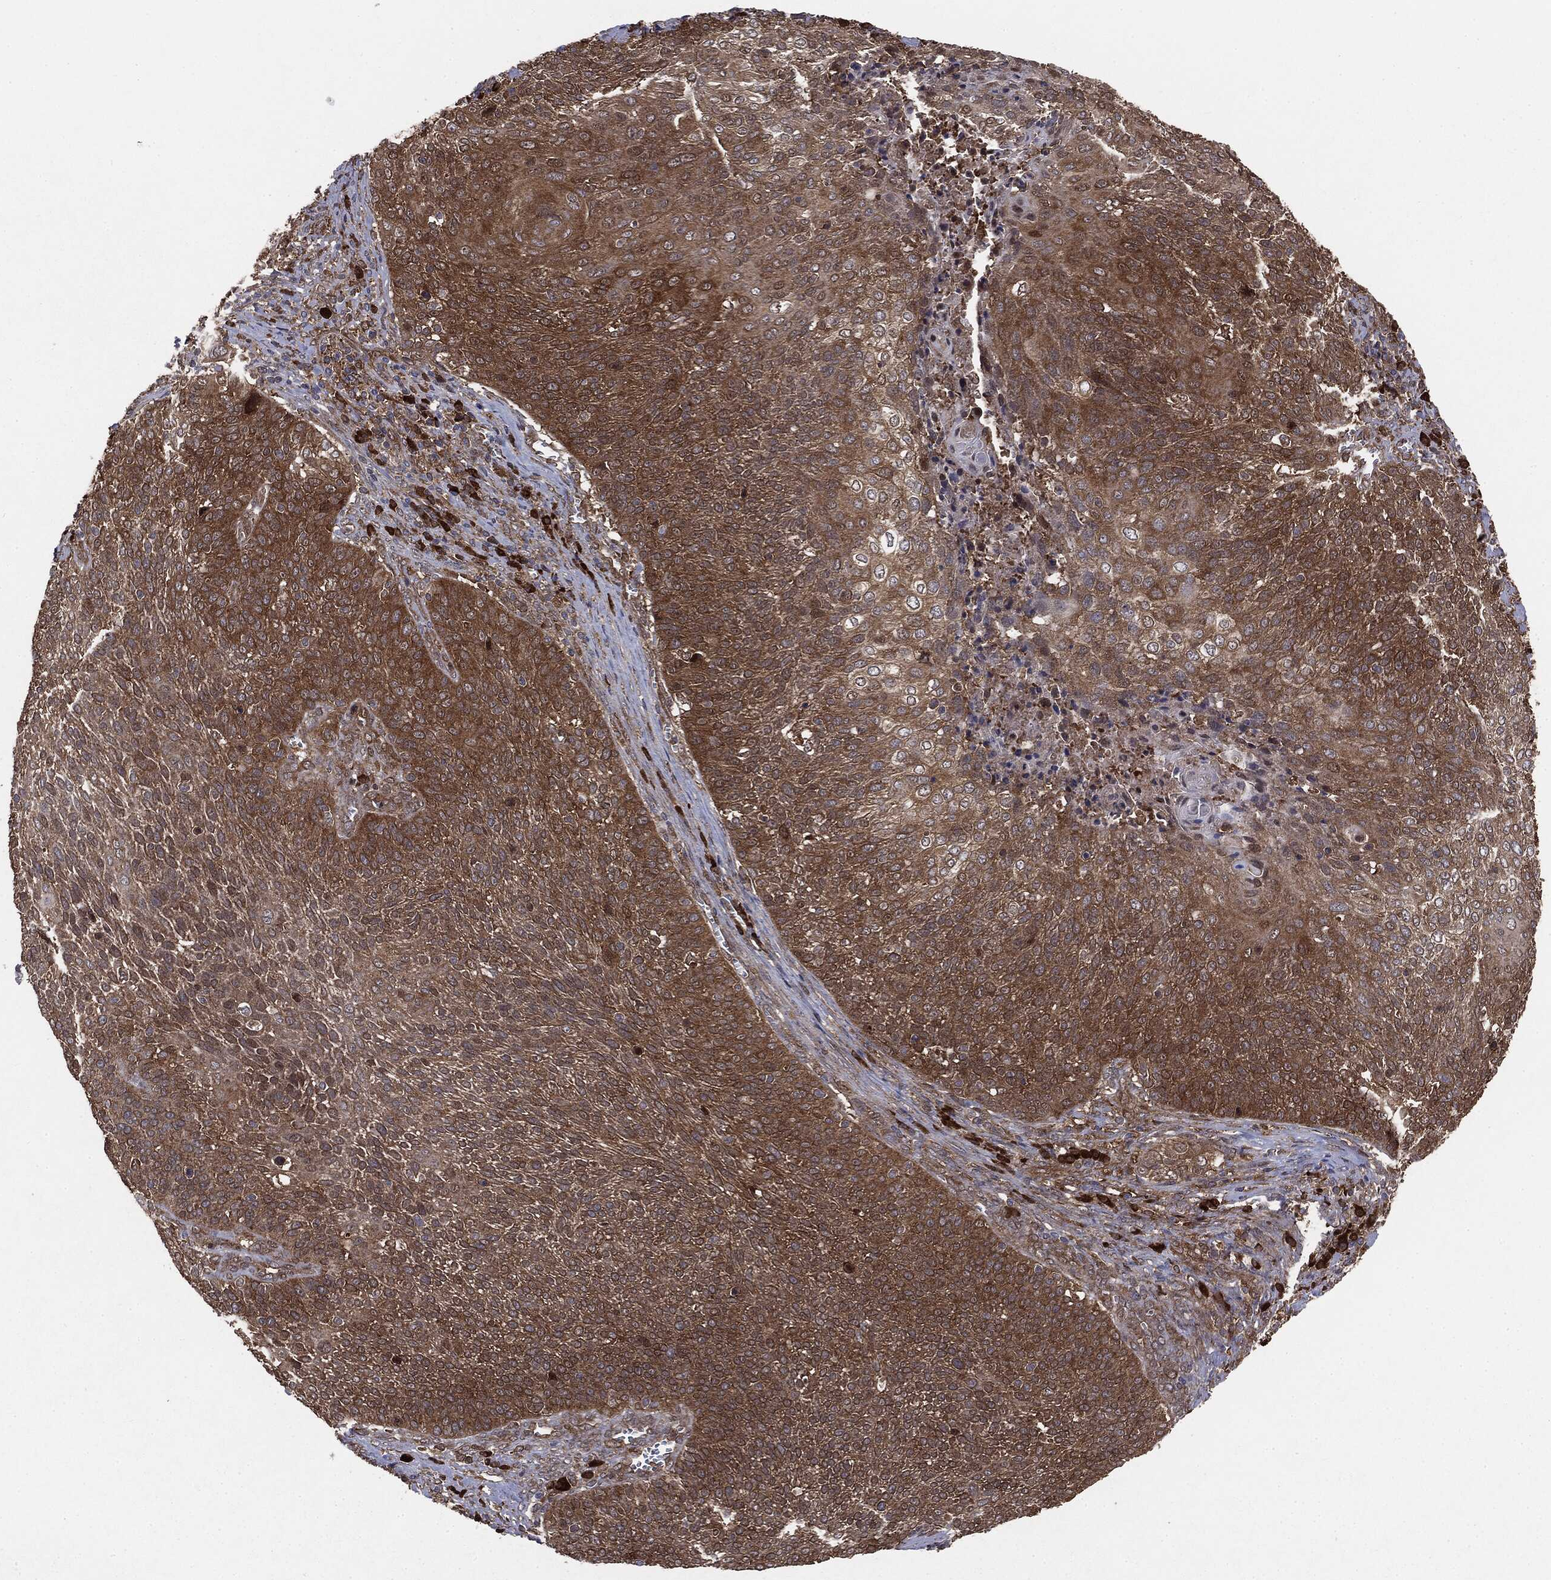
{"staining": {"intensity": "strong", "quantity": ">75%", "location": "cytoplasmic/membranous"}, "tissue": "cervical cancer", "cell_type": "Tumor cells", "image_type": "cancer", "snomed": [{"axis": "morphology", "description": "Squamous cell carcinoma, NOS"}, {"axis": "topography", "description": "Cervix"}], "caption": "Strong cytoplasmic/membranous protein positivity is identified in approximately >75% of tumor cells in cervical cancer (squamous cell carcinoma).", "gene": "NME1", "patient": {"sex": "female", "age": 31}}